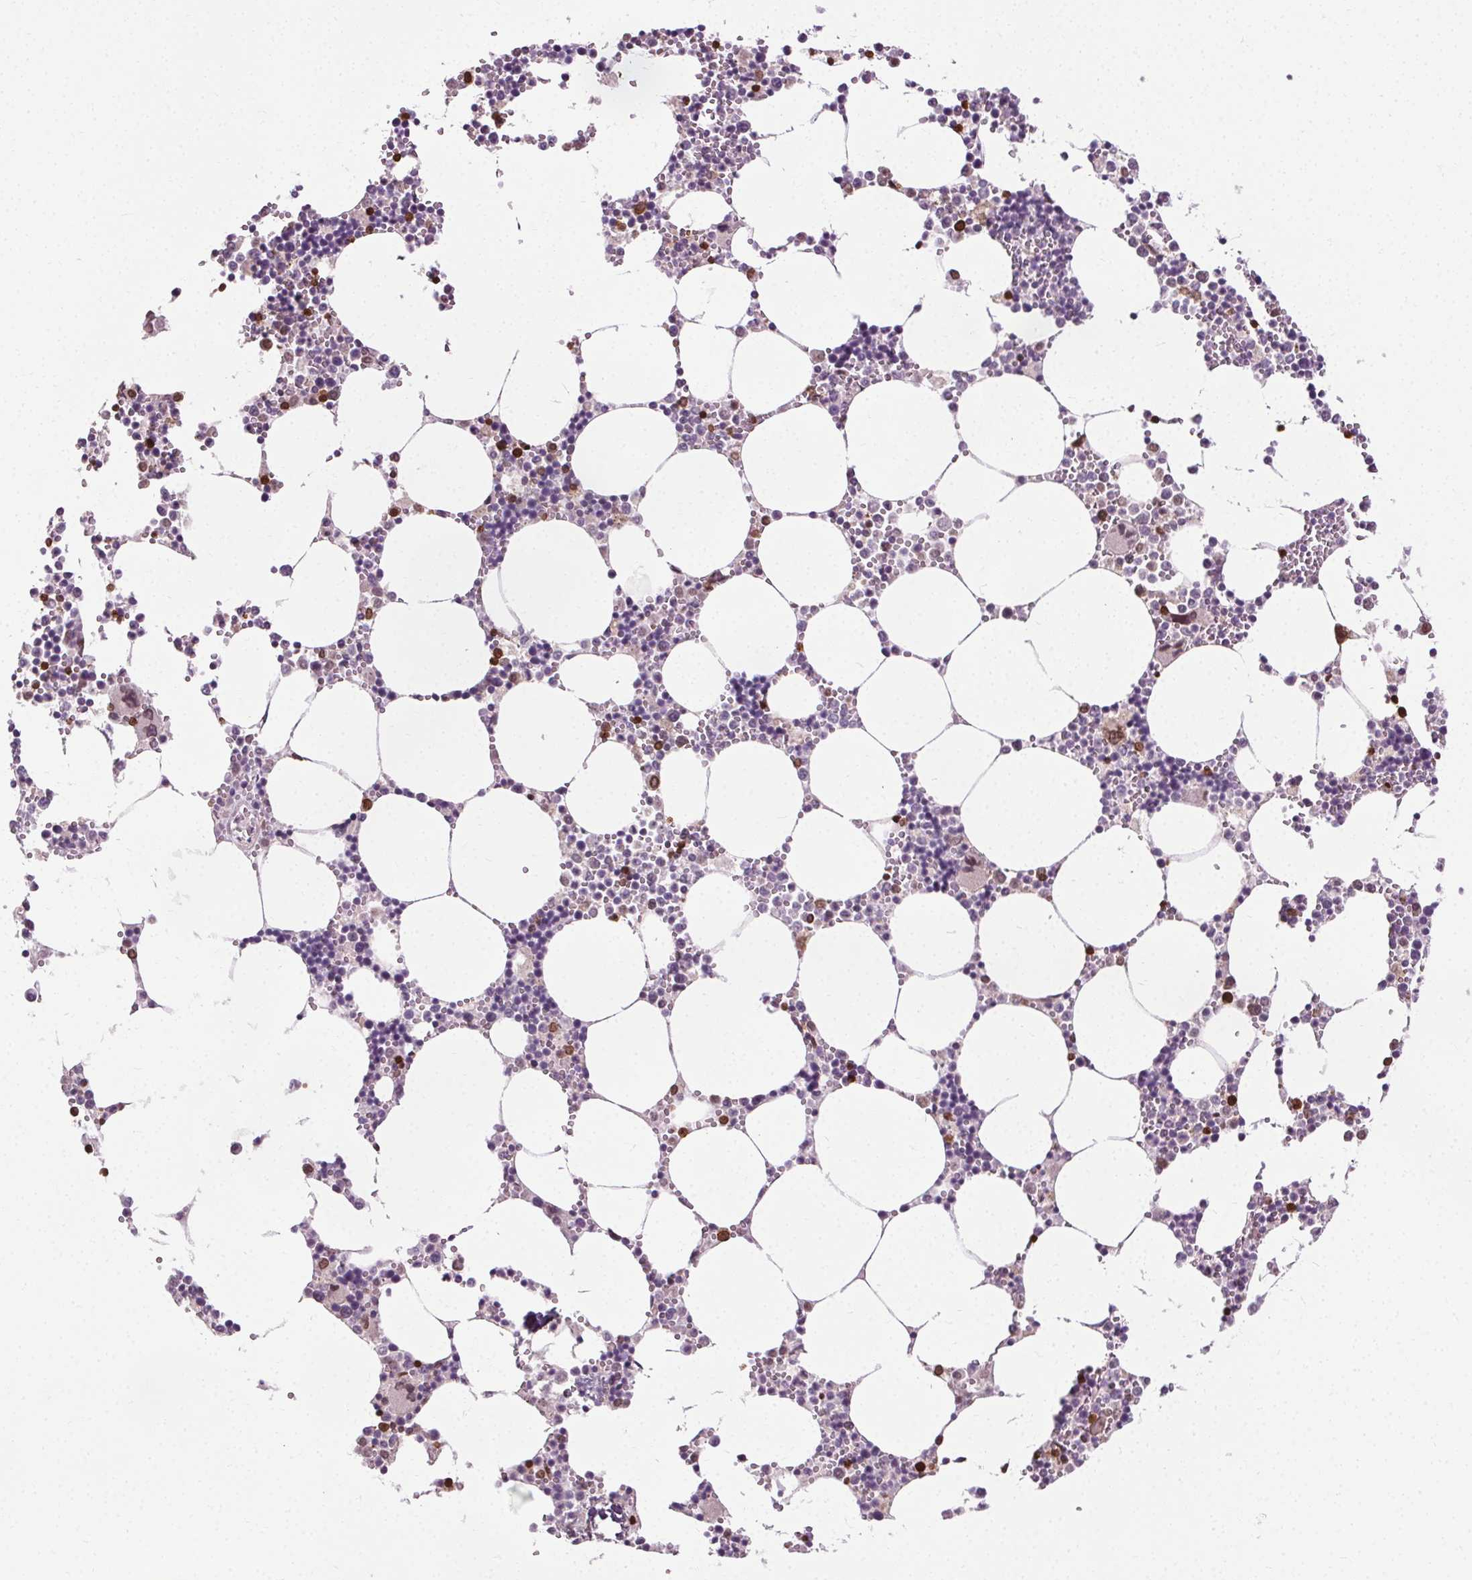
{"staining": {"intensity": "moderate", "quantity": "<25%", "location": "cytoplasmic/membranous"}, "tissue": "bone marrow", "cell_type": "Hematopoietic cells", "image_type": "normal", "snomed": [{"axis": "morphology", "description": "Normal tissue, NOS"}, {"axis": "topography", "description": "Bone marrow"}], "caption": "Immunohistochemistry staining of benign bone marrow, which demonstrates low levels of moderate cytoplasmic/membranous expression in about <25% of hematopoietic cells indicating moderate cytoplasmic/membranous protein staining. The staining was performed using DAB (brown) for protein detection and nuclei were counterstained in hematoxylin (blue).", "gene": "CEBPA", "patient": {"sex": "male", "age": 54}}